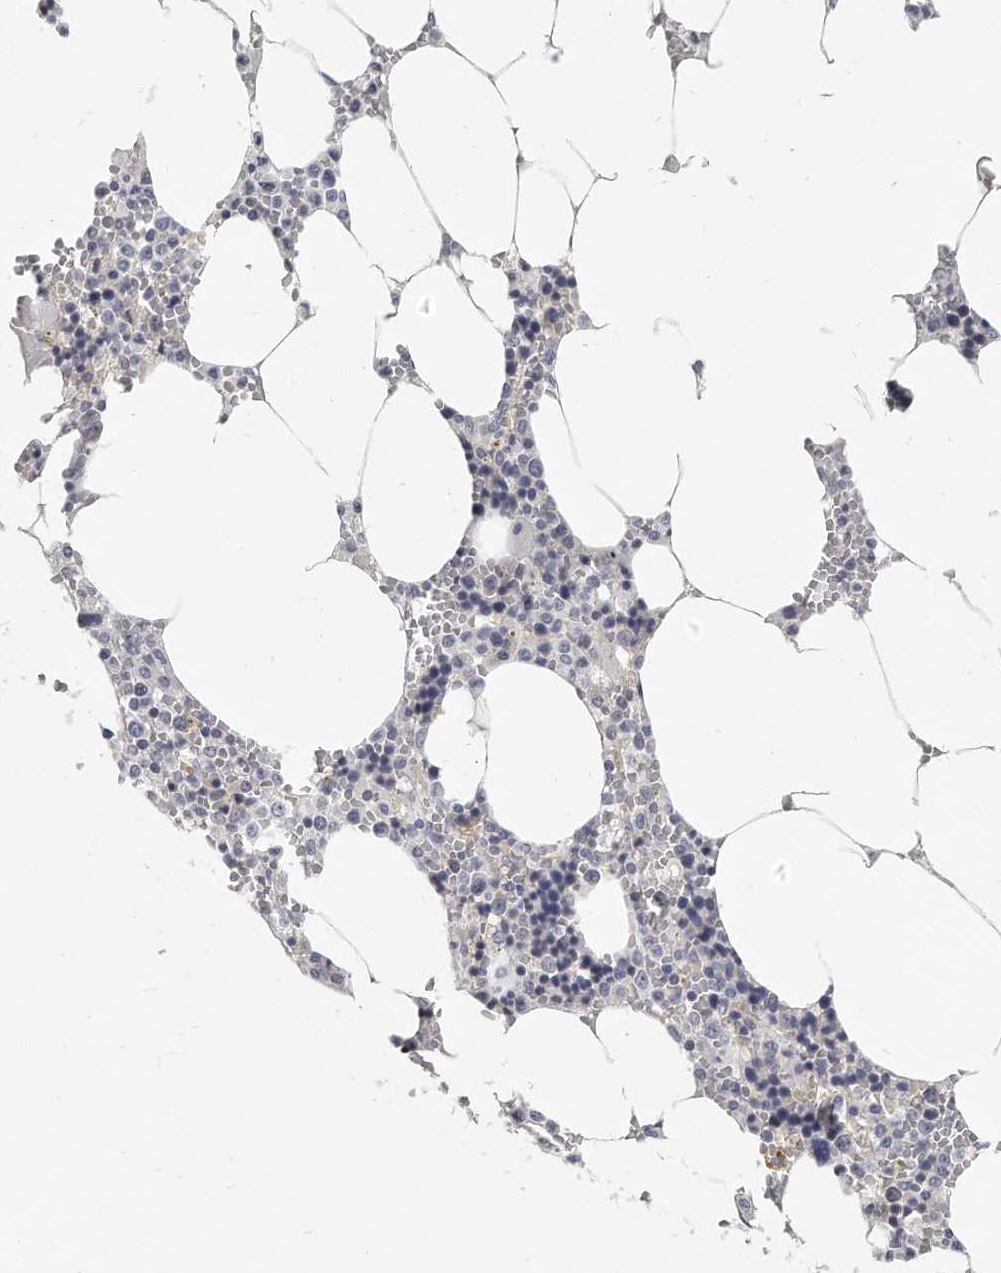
{"staining": {"intensity": "negative", "quantity": "none", "location": "none"}, "tissue": "bone marrow", "cell_type": "Hematopoietic cells", "image_type": "normal", "snomed": [{"axis": "morphology", "description": "Normal tissue, NOS"}, {"axis": "topography", "description": "Bone marrow"}], "caption": "The immunohistochemistry photomicrograph has no significant positivity in hematopoietic cells of bone marrow.", "gene": "PLEKHA6", "patient": {"sex": "male", "age": 70}}